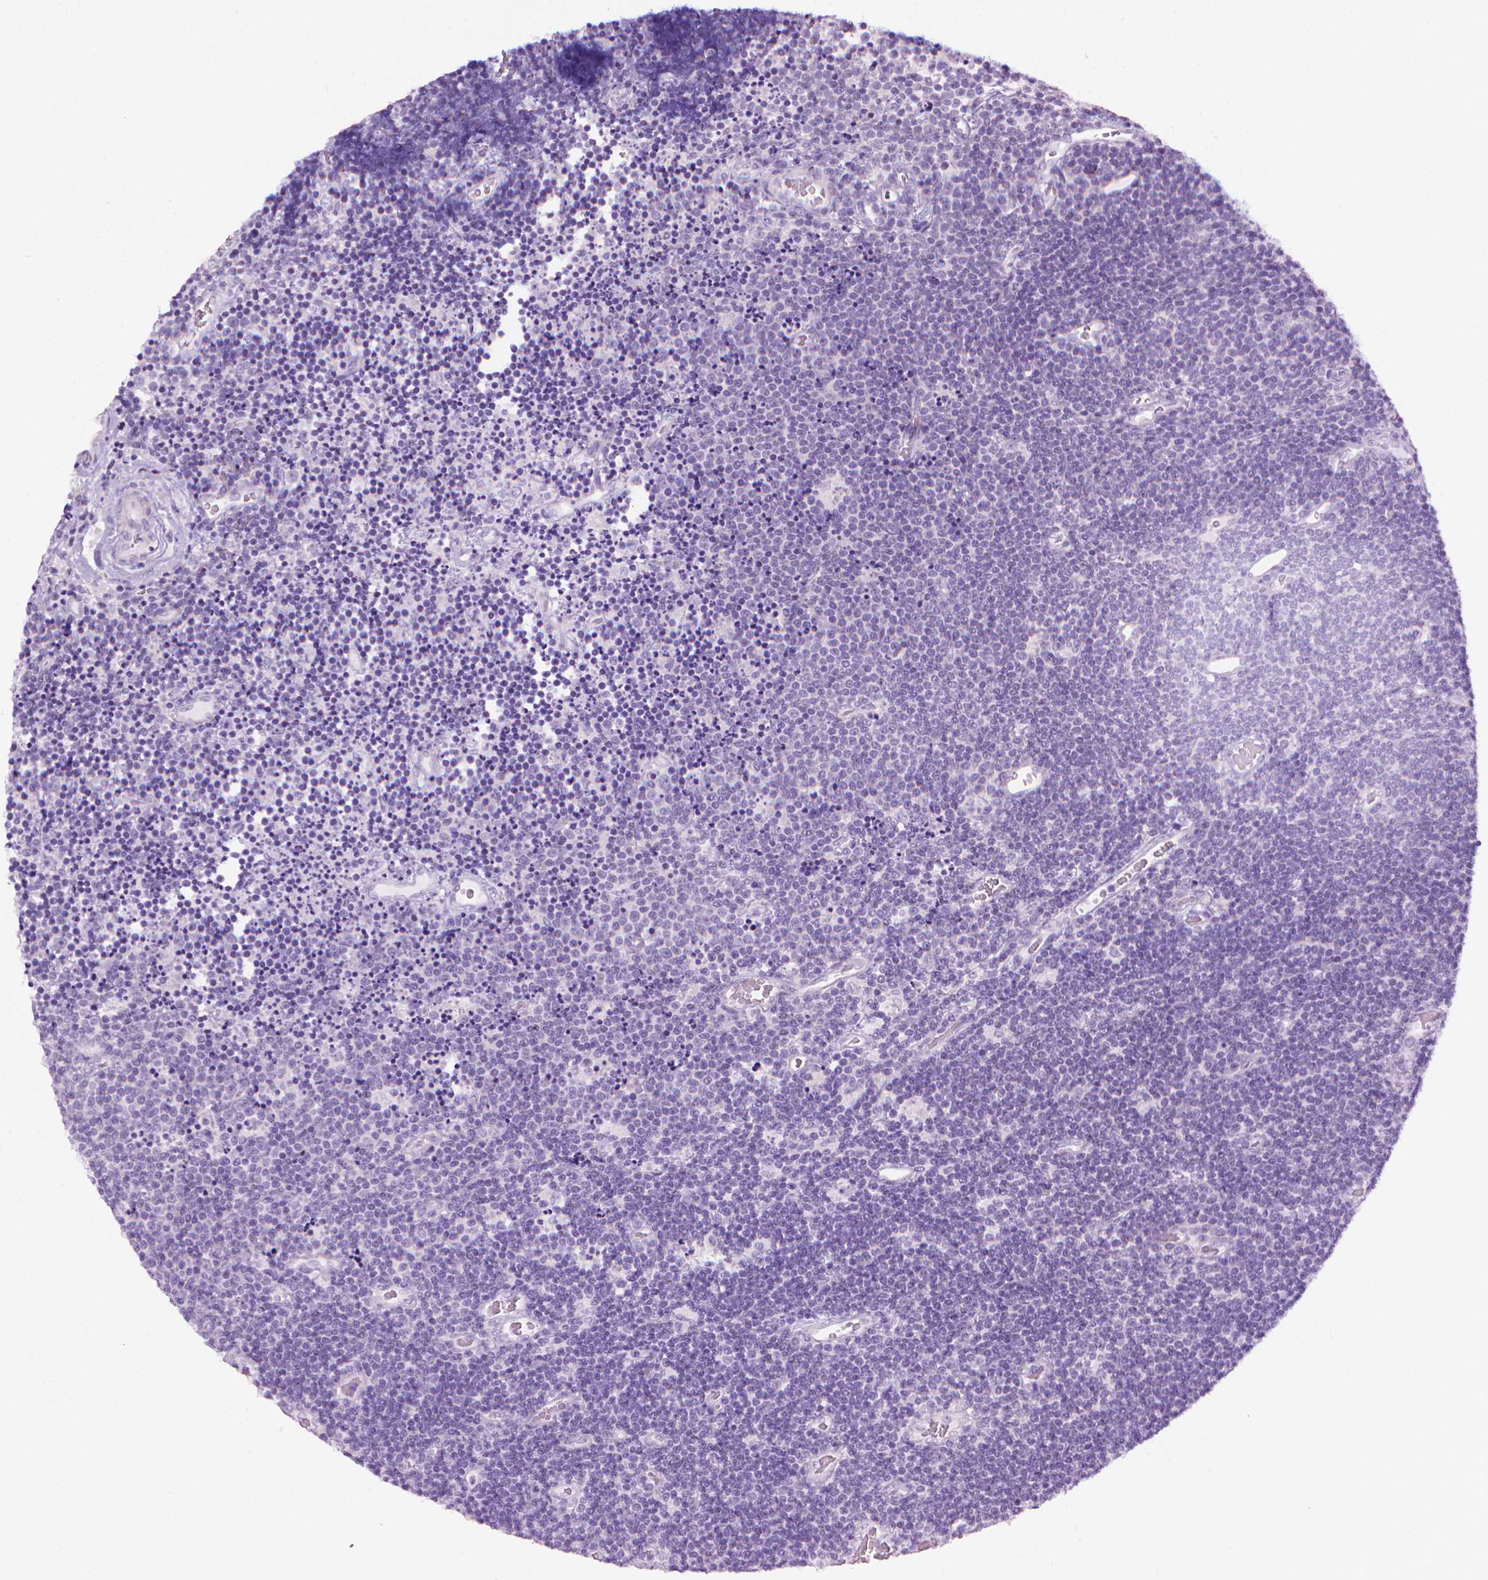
{"staining": {"intensity": "negative", "quantity": "none", "location": "none"}, "tissue": "lymphoma", "cell_type": "Tumor cells", "image_type": "cancer", "snomed": [{"axis": "morphology", "description": "Malignant lymphoma, non-Hodgkin's type, Low grade"}, {"axis": "topography", "description": "Brain"}], "caption": "Immunohistochemistry (IHC) photomicrograph of human lymphoma stained for a protein (brown), which shows no positivity in tumor cells.", "gene": "DNAI7", "patient": {"sex": "female", "age": 66}}